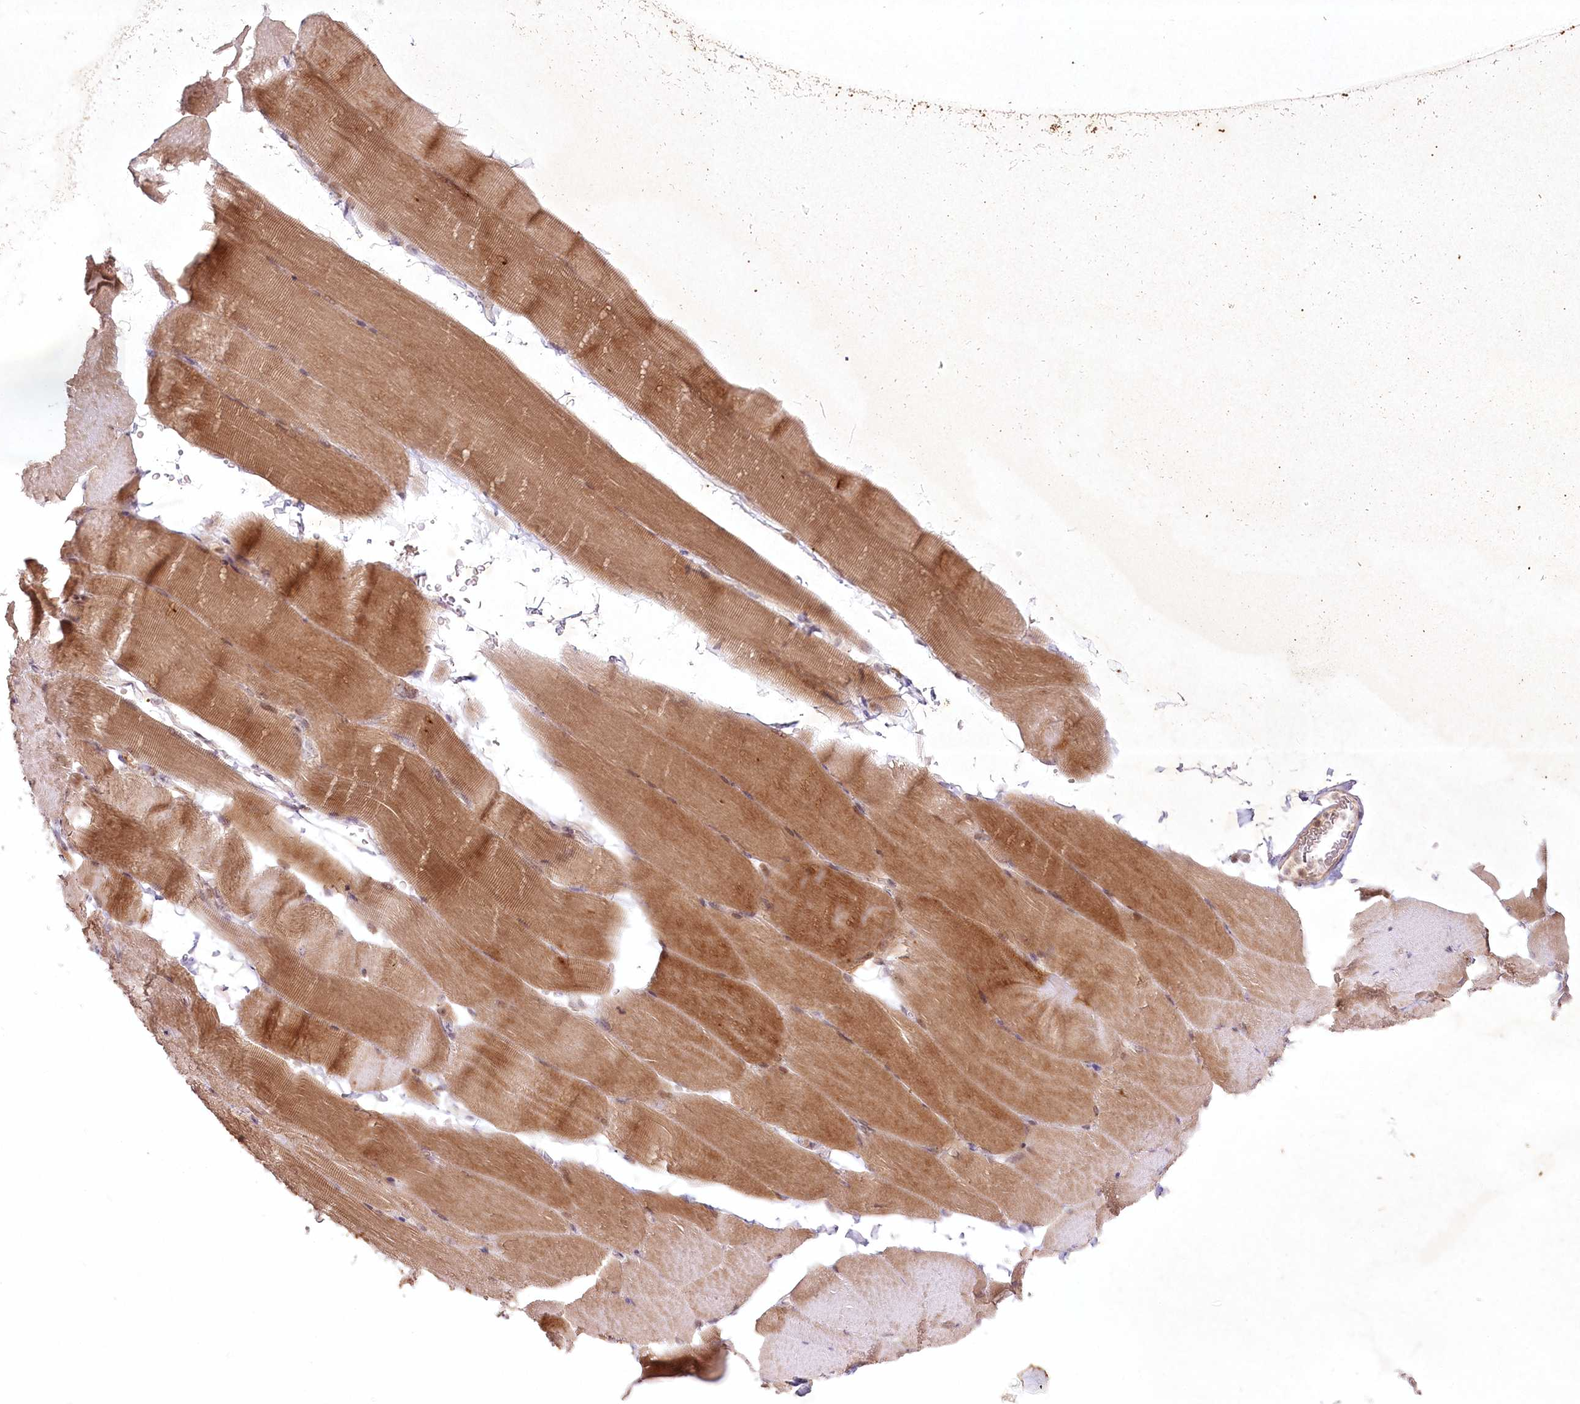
{"staining": {"intensity": "moderate", "quantity": ">75%", "location": "cytoplasmic/membranous"}, "tissue": "skeletal muscle", "cell_type": "Myocytes", "image_type": "normal", "snomed": [{"axis": "morphology", "description": "Normal tissue, NOS"}, {"axis": "topography", "description": "Skeletal muscle"}, {"axis": "topography", "description": "Parathyroid gland"}], "caption": "This is a histology image of IHC staining of unremarkable skeletal muscle, which shows moderate staining in the cytoplasmic/membranous of myocytes.", "gene": "SH2D3A", "patient": {"sex": "female", "age": 37}}